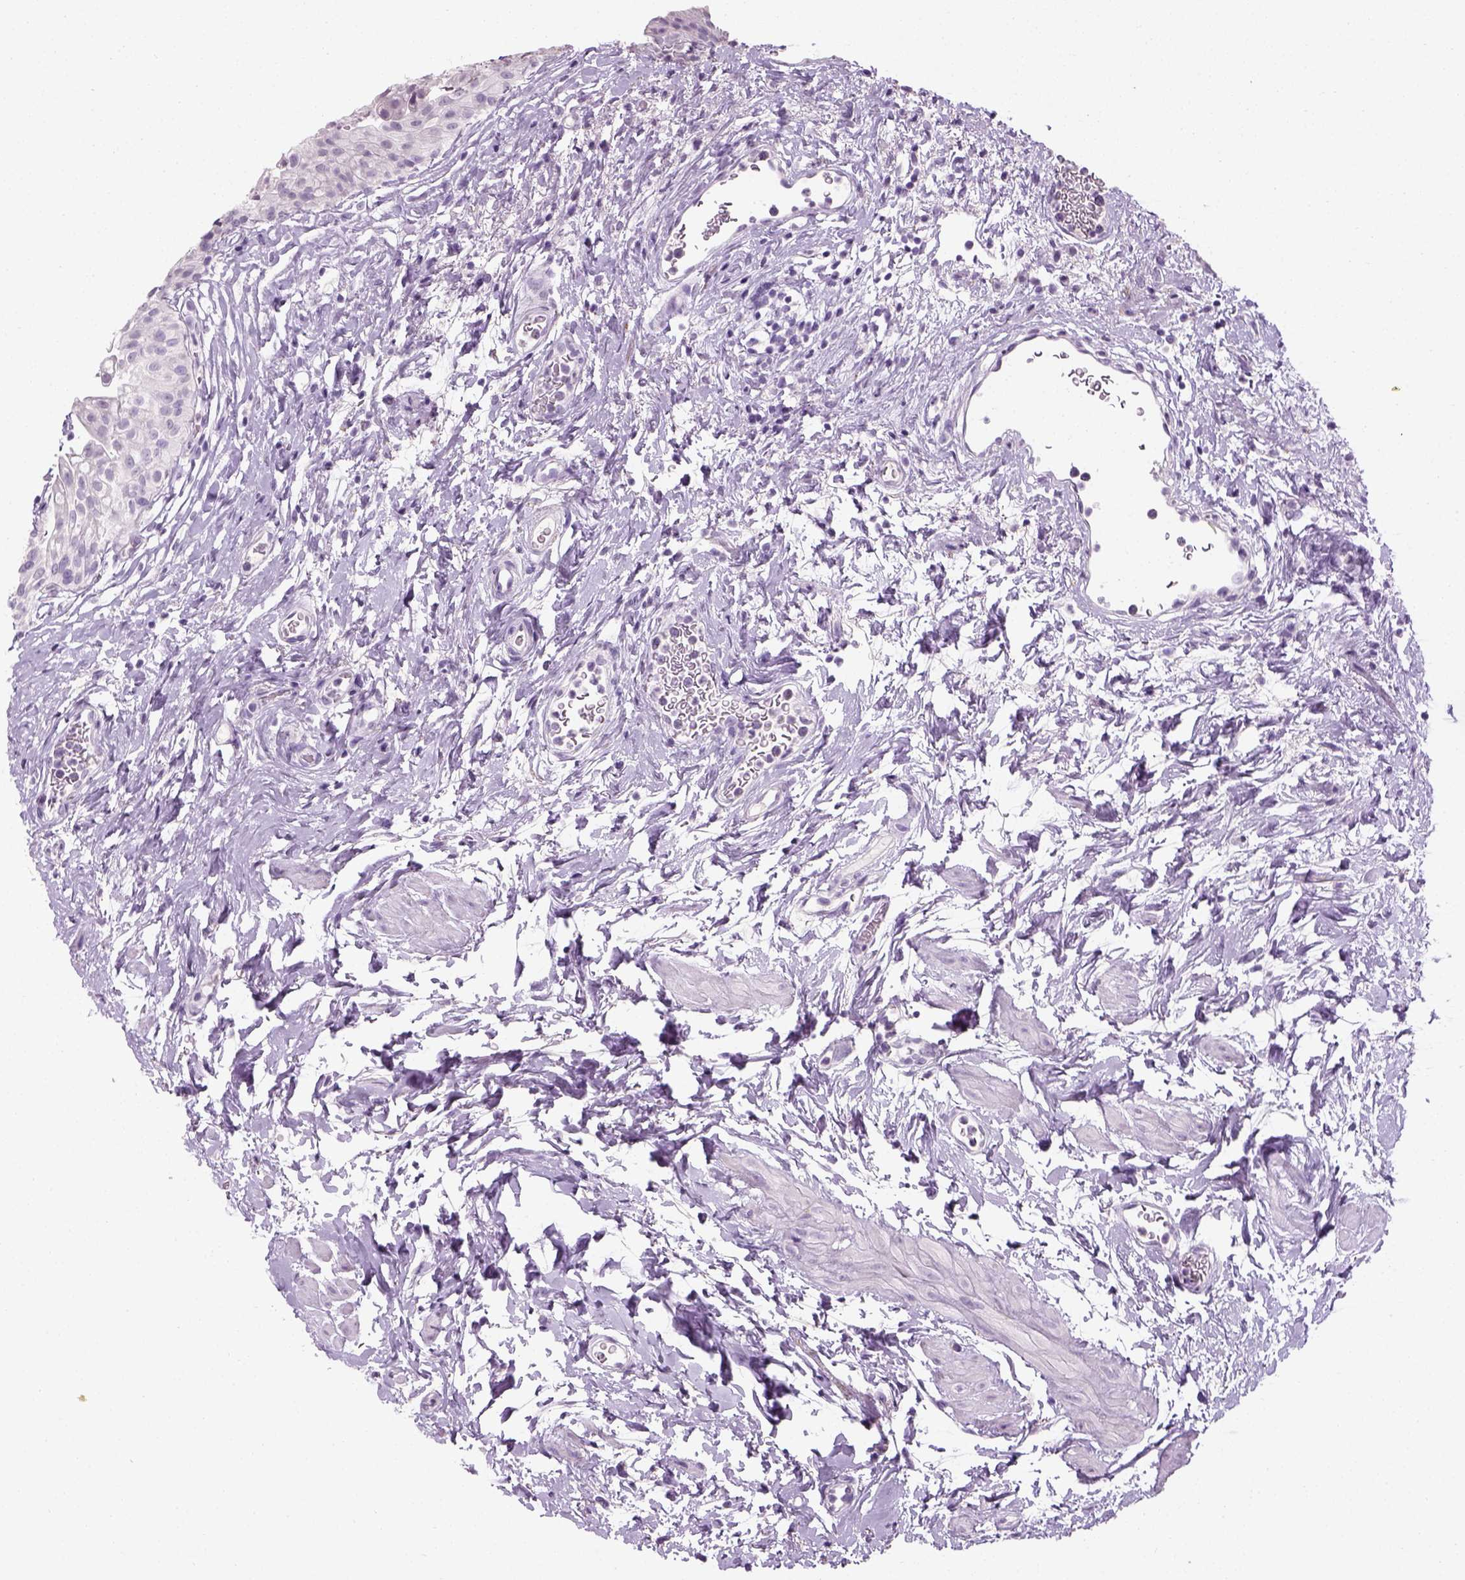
{"staining": {"intensity": "negative", "quantity": "none", "location": "none"}, "tissue": "urinary bladder", "cell_type": "Urothelial cells", "image_type": "normal", "snomed": [{"axis": "morphology", "description": "Normal tissue, NOS"}, {"axis": "topography", "description": "Urinary bladder"}], "caption": "IHC of unremarkable human urinary bladder reveals no expression in urothelial cells. (DAB (3,3'-diaminobenzidine) immunohistochemistry with hematoxylin counter stain).", "gene": "TH", "patient": {"sex": "male", "age": 76}}